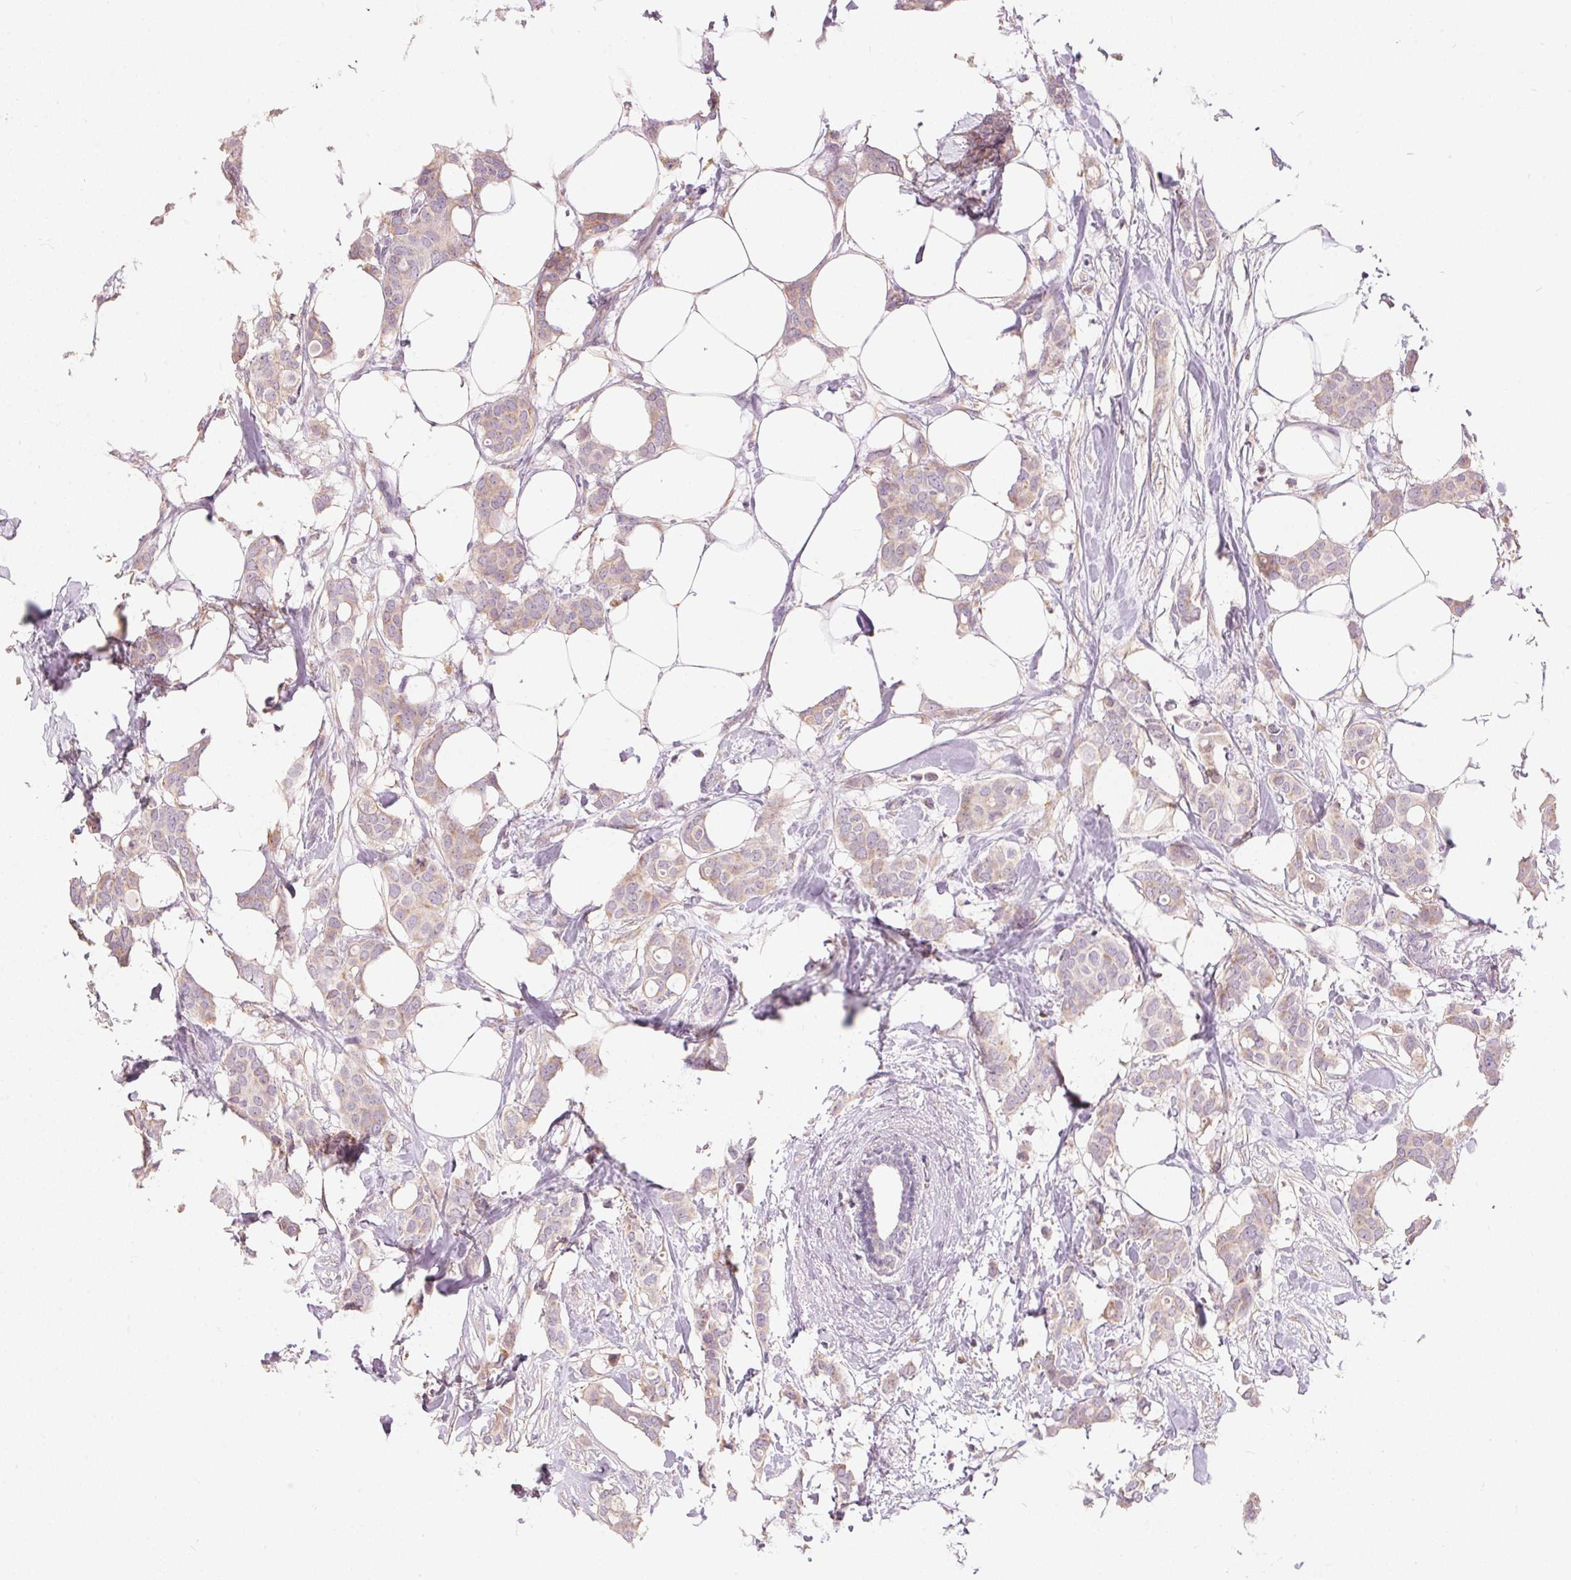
{"staining": {"intensity": "weak", "quantity": "25%-75%", "location": "cytoplasmic/membranous"}, "tissue": "breast cancer", "cell_type": "Tumor cells", "image_type": "cancer", "snomed": [{"axis": "morphology", "description": "Duct carcinoma"}, {"axis": "topography", "description": "Breast"}], "caption": "Invasive ductal carcinoma (breast) stained for a protein exhibits weak cytoplasmic/membranous positivity in tumor cells.", "gene": "DRAM2", "patient": {"sex": "female", "age": 62}}